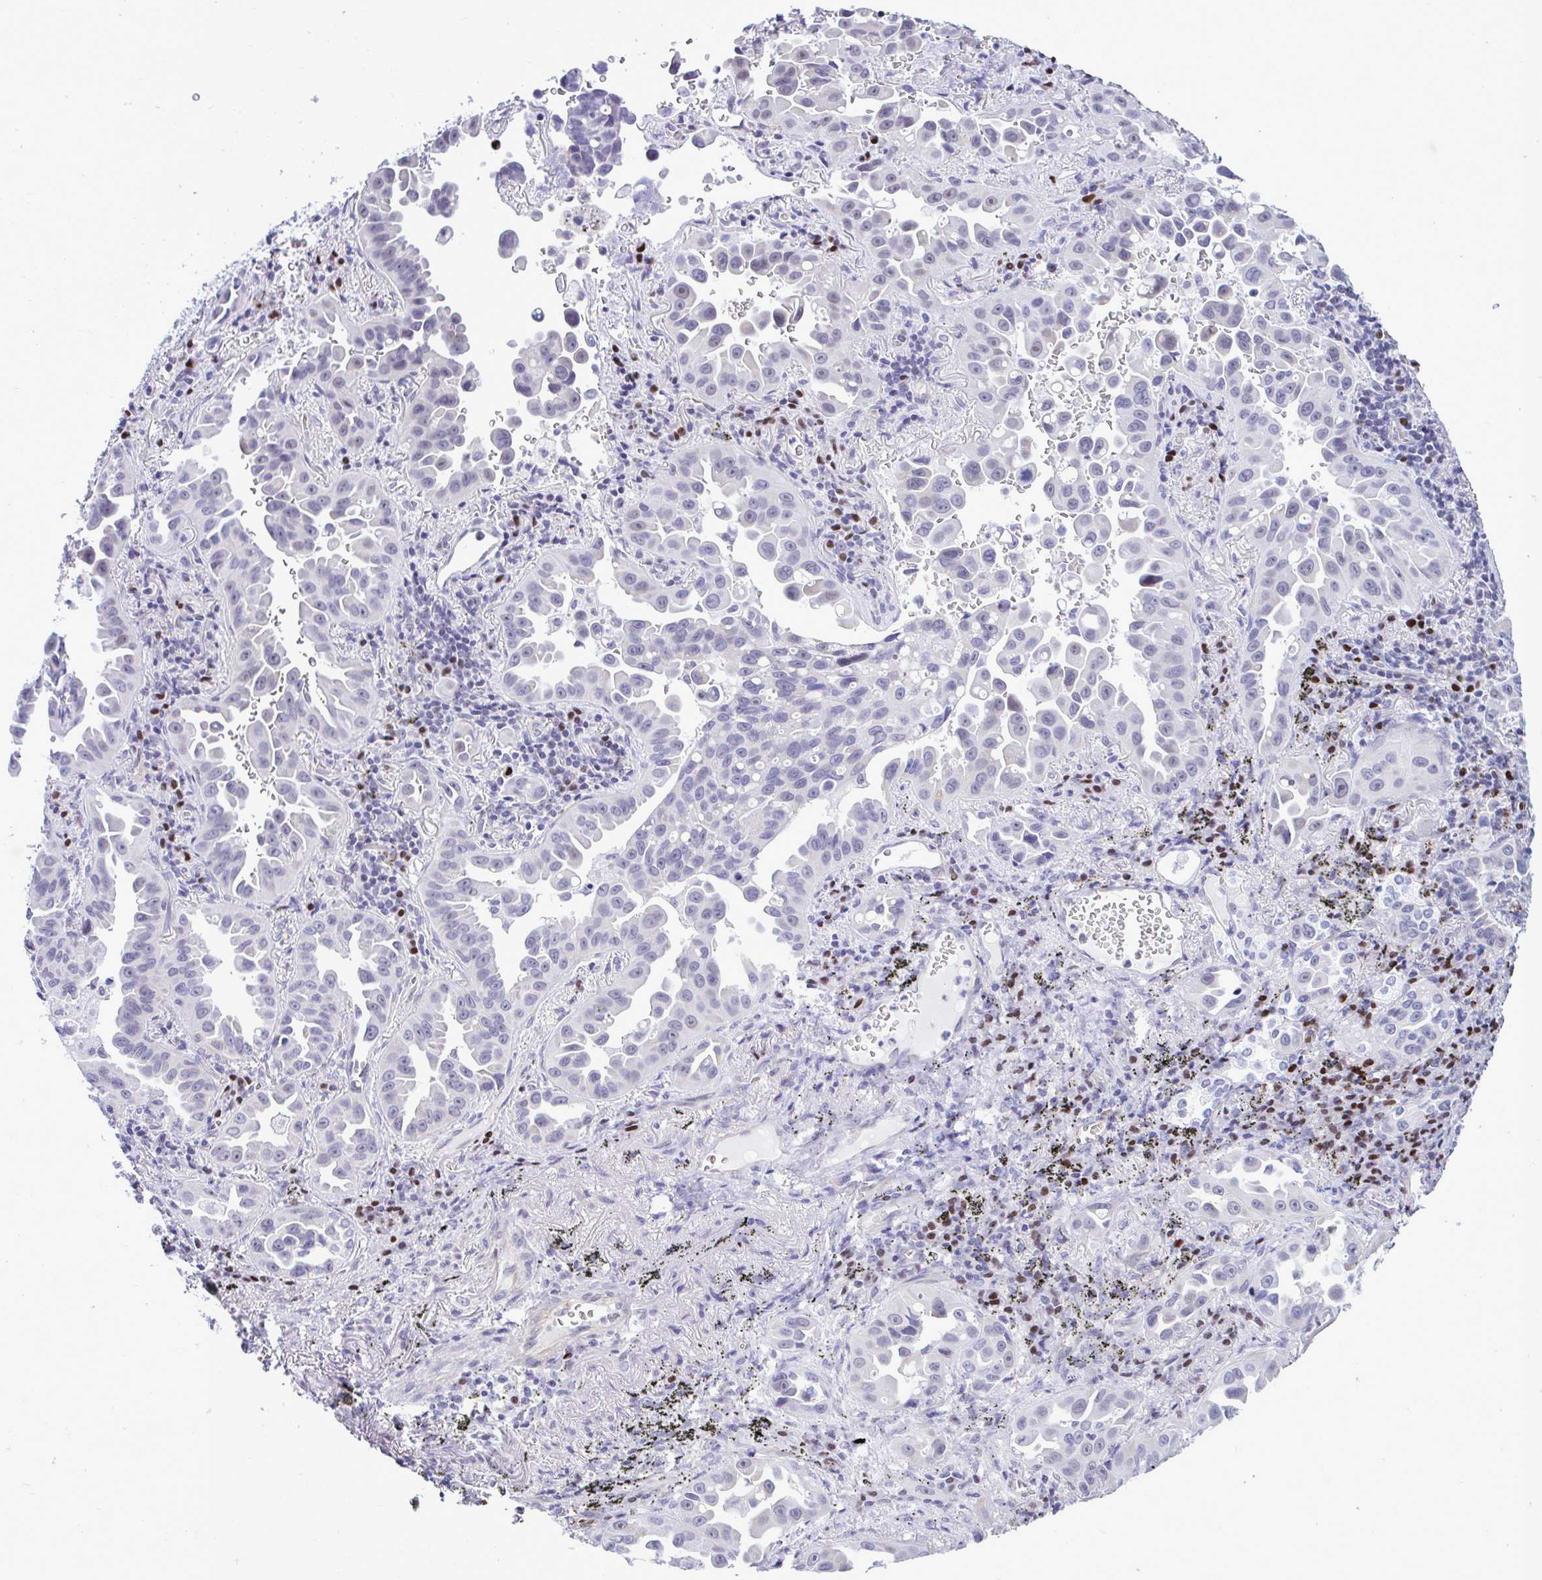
{"staining": {"intensity": "negative", "quantity": "none", "location": "none"}, "tissue": "lung cancer", "cell_type": "Tumor cells", "image_type": "cancer", "snomed": [{"axis": "morphology", "description": "Adenocarcinoma, NOS"}, {"axis": "topography", "description": "Lung"}], "caption": "IHC image of lung cancer (adenocarcinoma) stained for a protein (brown), which shows no staining in tumor cells.", "gene": "SLC25A51", "patient": {"sex": "male", "age": 68}}